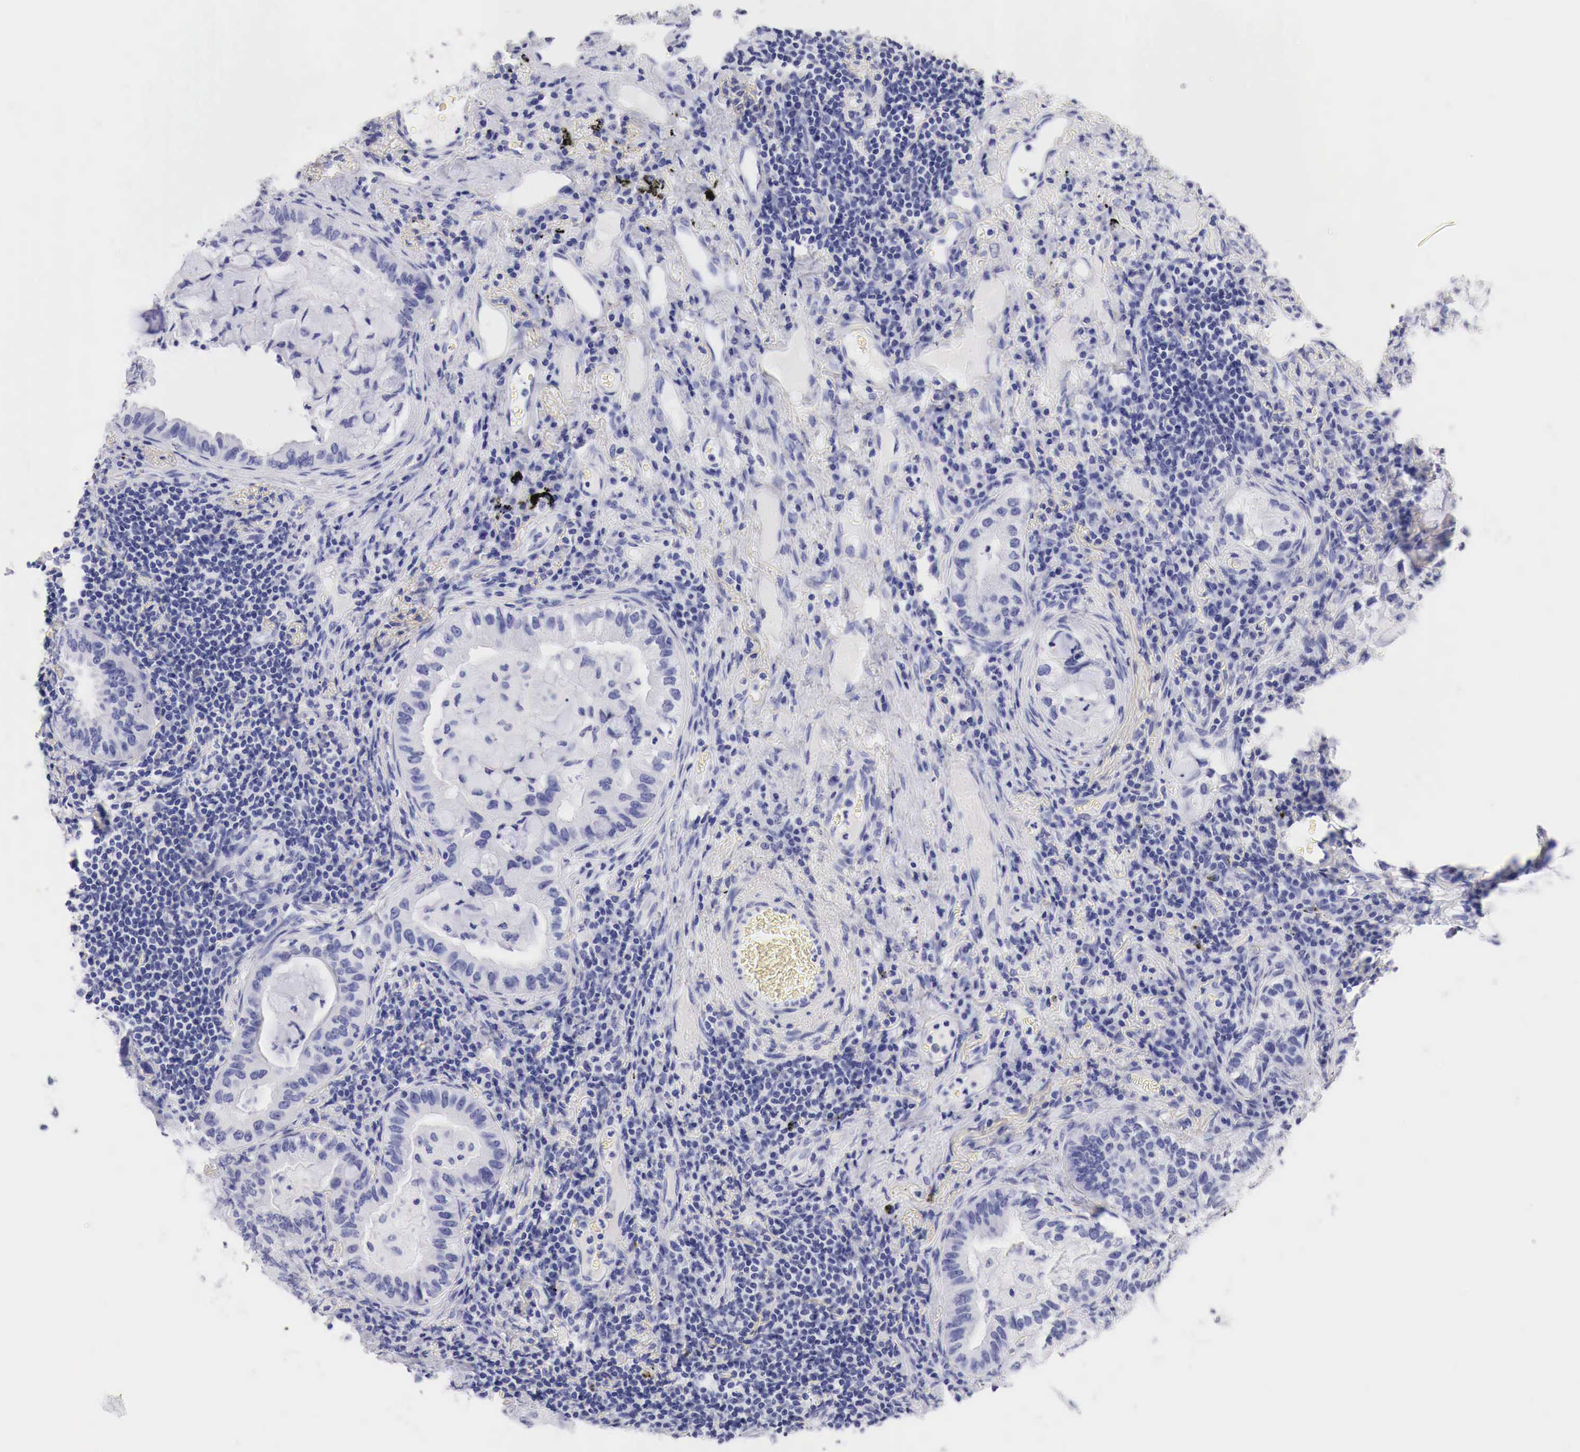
{"staining": {"intensity": "negative", "quantity": "none", "location": "none"}, "tissue": "lung cancer", "cell_type": "Tumor cells", "image_type": "cancer", "snomed": [{"axis": "morphology", "description": "Adenocarcinoma, NOS"}, {"axis": "topography", "description": "Lung"}], "caption": "There is no significant positivity in tumor cells of adenocarcinoma (lung).", "gene": "TYR", "patient": {"sex": "female", "age": 50}}